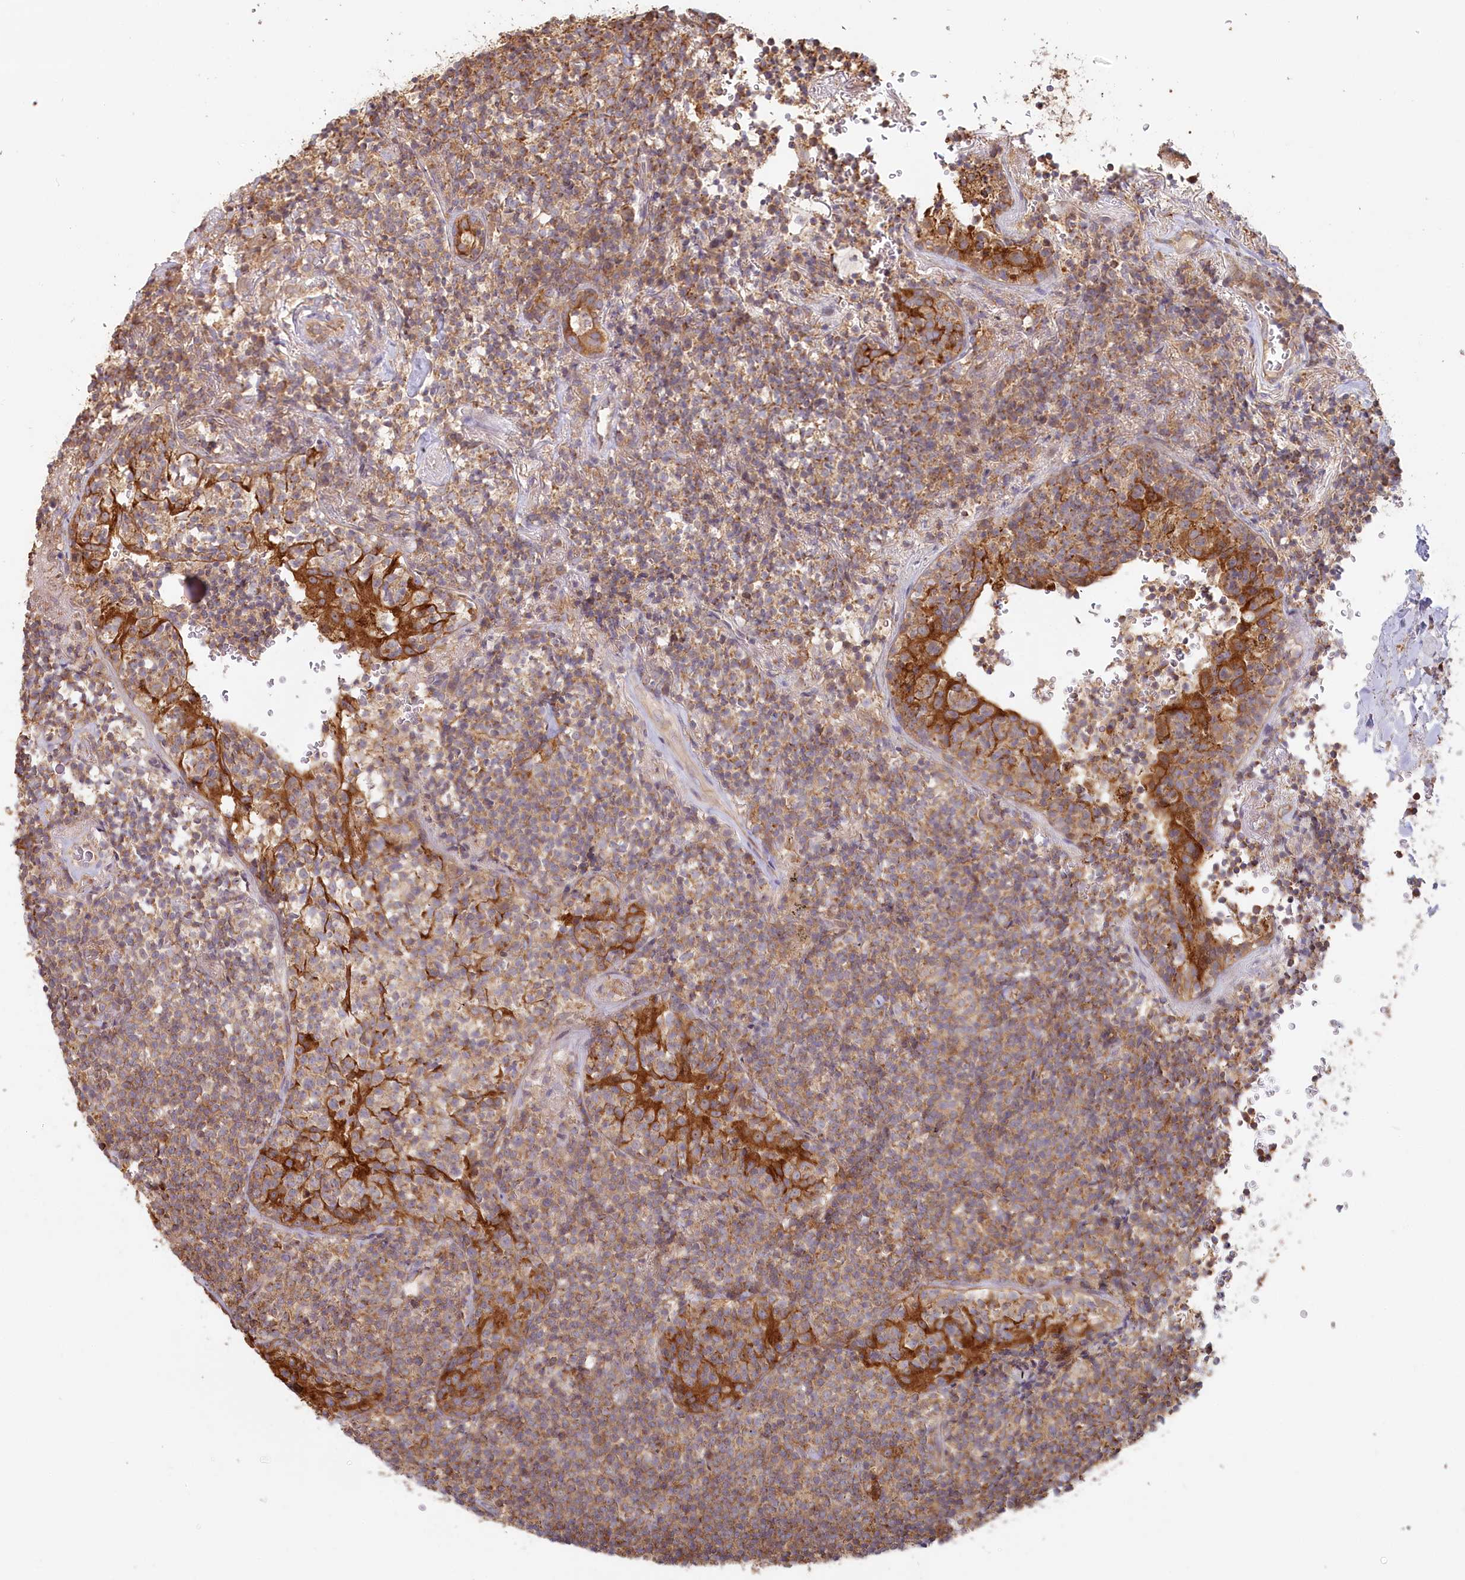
{"staining": {"intensity": "weak", "quantity": "25%-75%", "location": "cytoplasmic/membranous"}, "tissue": "lymphoma", "cell_type": "Tumor cells", "image_type": "cancer", "snomed": [{"axis": "morphology", "description": "Malignant lymphoma, non-Hodgkin's type, Low grade"}, {"axis": "topography", "description": "Lung"}], "caption": "Brown immunohistochemical staining in malignant lymphoma, non-Hodgkin's type (low-grade) shows weak cytoplasmic/membranous staining in about 25%-75% of tumor cells.", "gene": "HAL", "patient": {"sex": "female", "age": 71}}